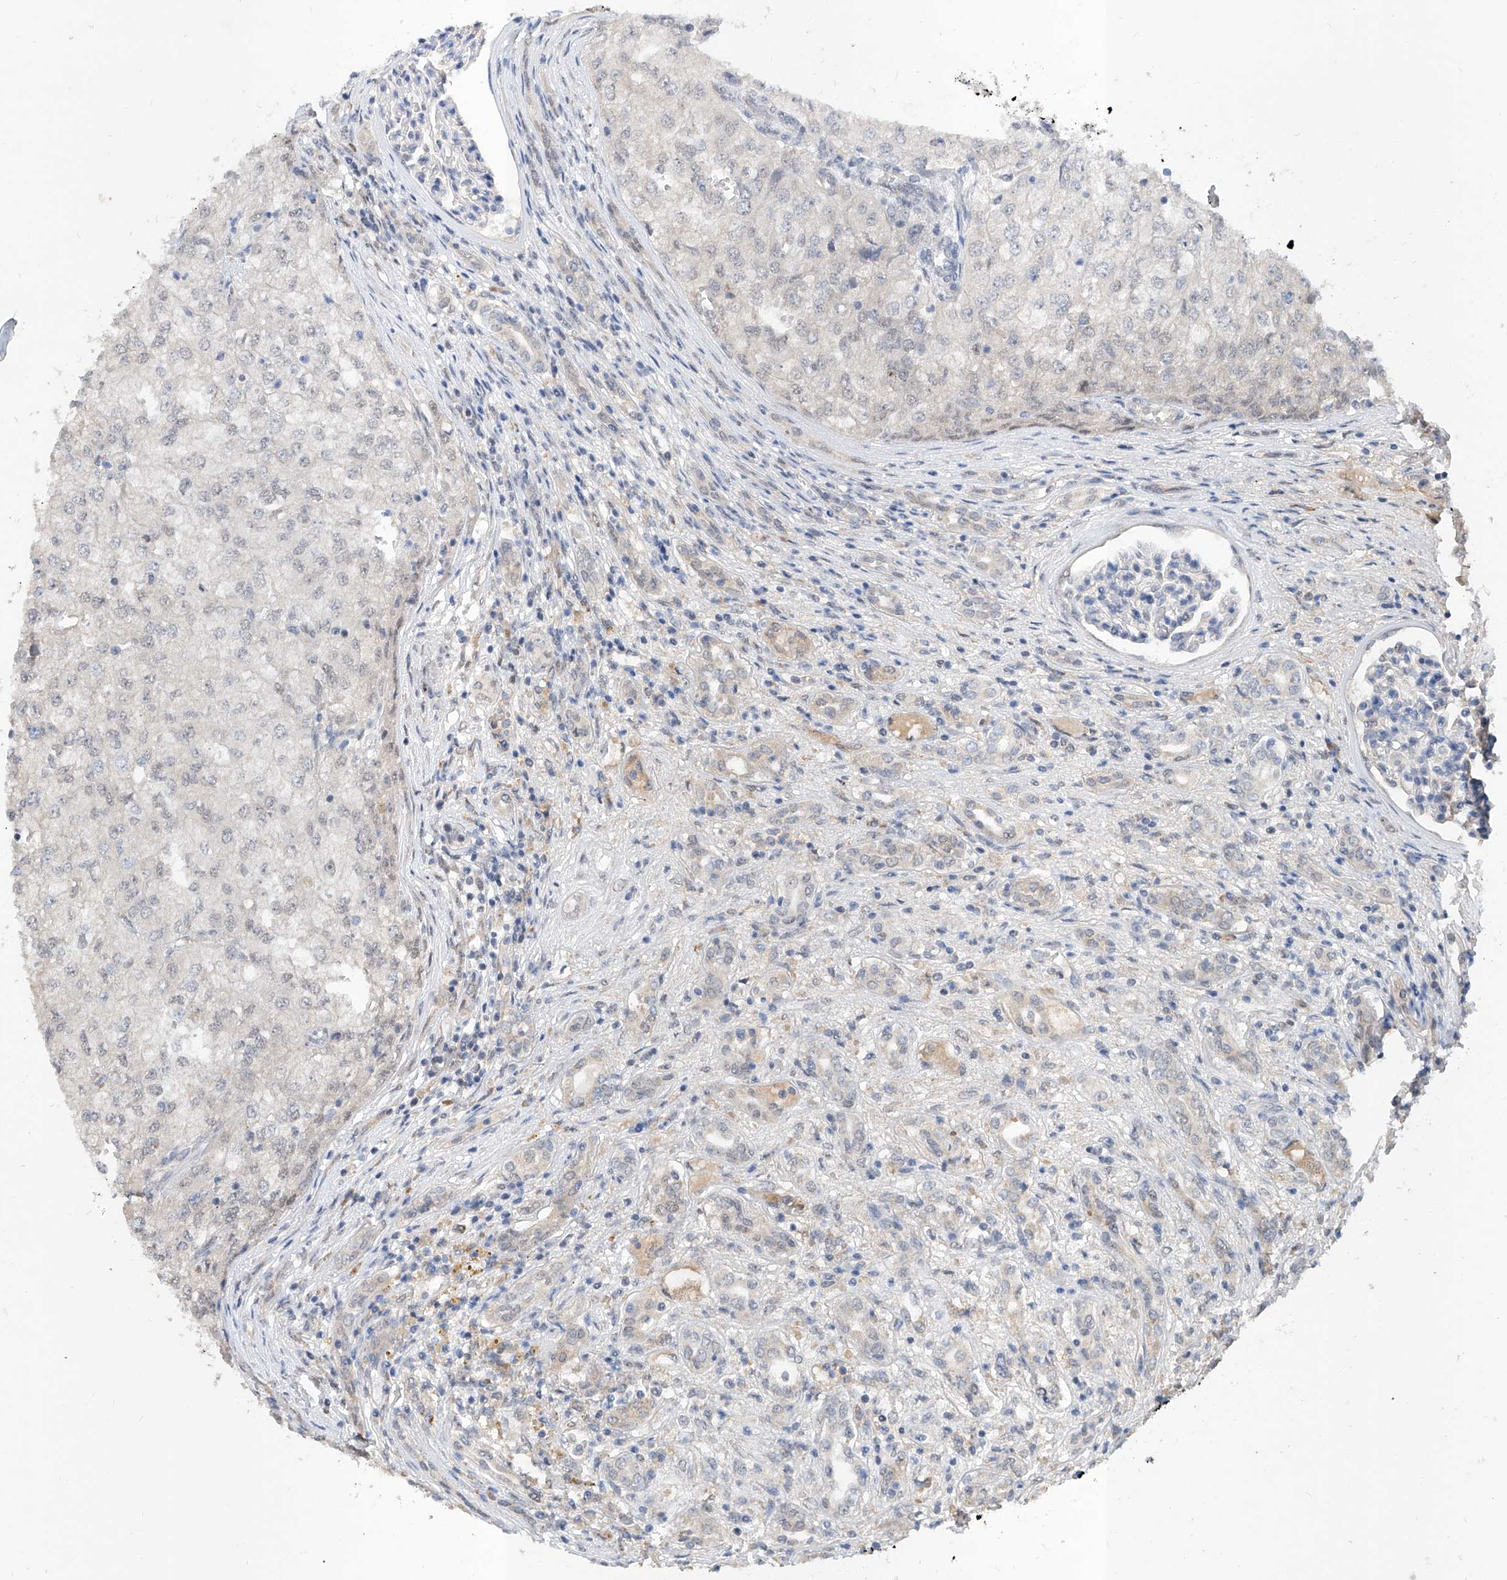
{"staining": {"intensity": "negative", "quantity": "none", "location": "none"}, "tissue": "renal cancer", "cell_type": "Tumor cells", "image_type": "cancer", "snomed": [{"axis": "morphology", "description": "Adenocarcinoma, NOS"}, {"axis": "topography", "description": "Kidney"}], "caption": "DAB (3,3'-diaminobenzidine) immunohistochemical staining of renal cancer displays no significant expression in tumor cells.", "gene": "CARMIL3", "patient": {"sex": "female", "age": 54}}